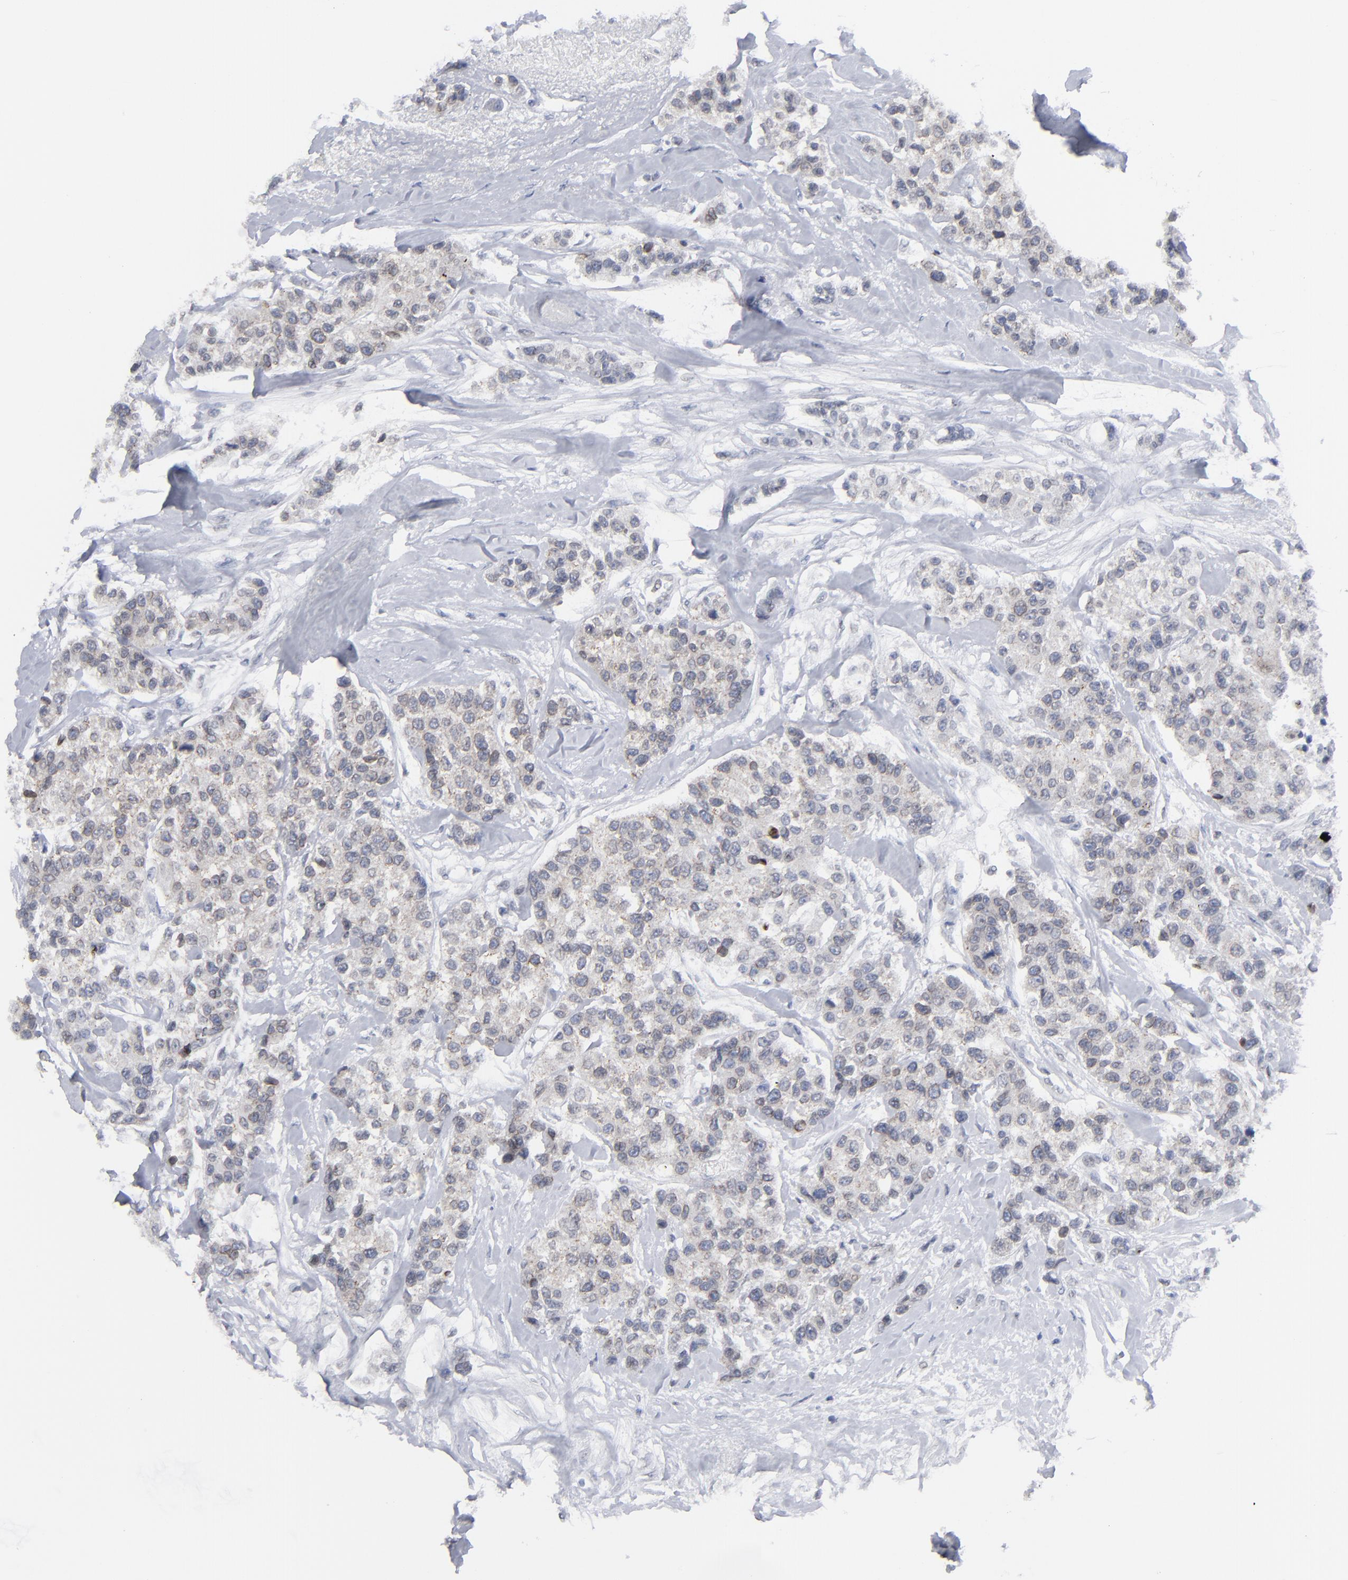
{"staining": {"intensity": "weak", "quantity": "<25%", "location": "cytoplasmic/membranous"}, "tissue": "breast cancer", "cell_type": "Tumor cells", "image_type": "cancer", "snomed": [{"axis": "morphology", "description": "Duct carcinoma"}, {"axis": "topography", "description": "Breast"}], "caption": "Immunohistochemical staining of human breast cancer (infiltrating ductal carcinoma) reveals no significant staining in tumor cells.", "gene": "NUP88", "patient": {"sex": "female", "age": 51}}